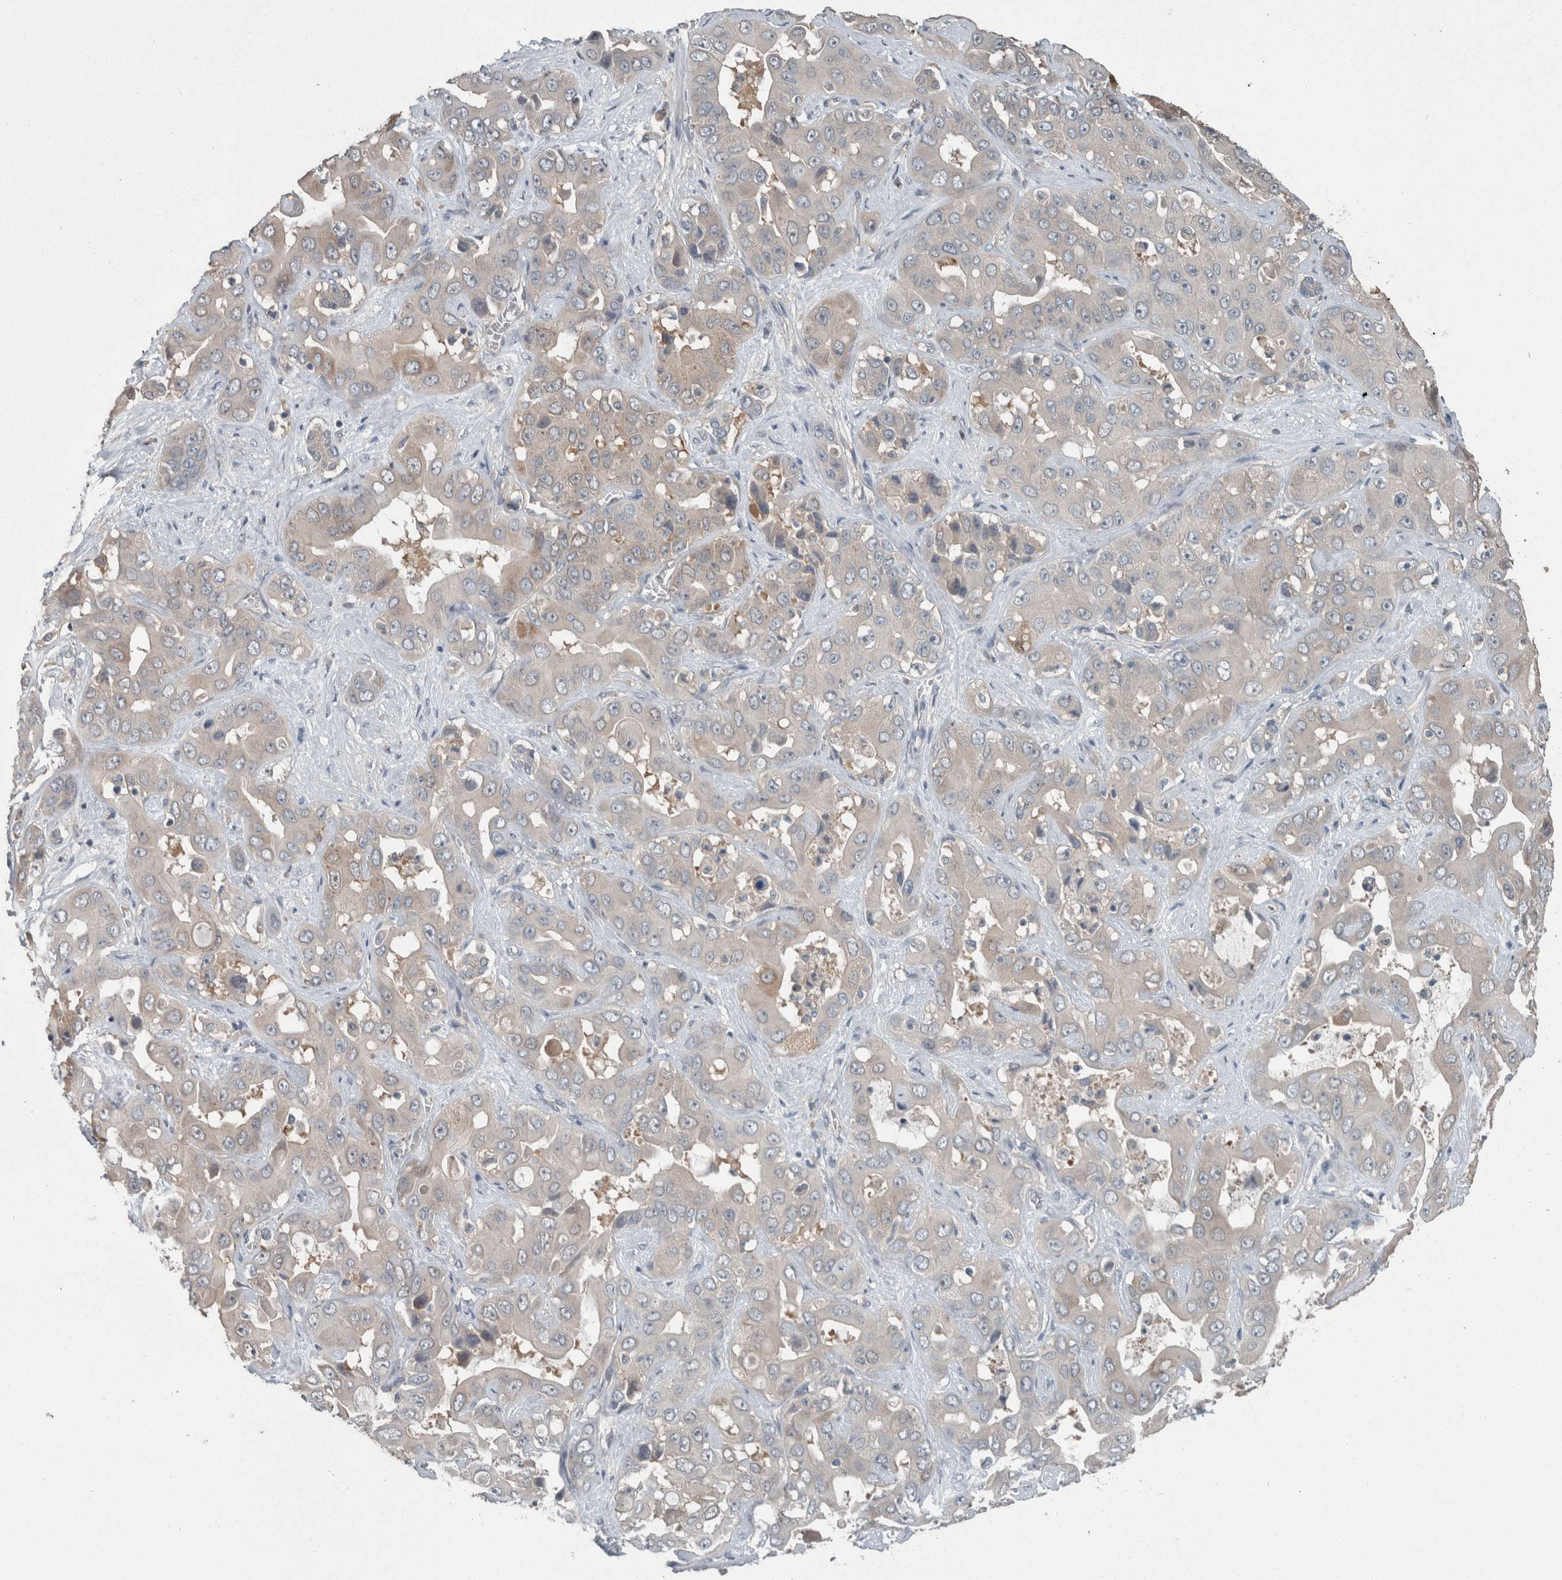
{"staining": {"intensity": "weak", "quantity": "<25%", "location": "cytoplasmic/membranous"}, "tissue": "liver cancer", "cell_type": "Tumor cells", "image_type": "cancer", "snomed": [{"axis": "morphology", "description": "Cholangiocarcinoma"}, {"axis": "topography", "description": "Liver"}], "caption": "Immunohistochemical staining of cholangiocarcinoma (liver) displays no significant expression in tumor cells. (Brightfield microscopy of DAB (3,3'-diaminobenzidine) IHC at high magnification).", "gene": "KNTC1", "patient": {"sex": "female", "age": 52}}